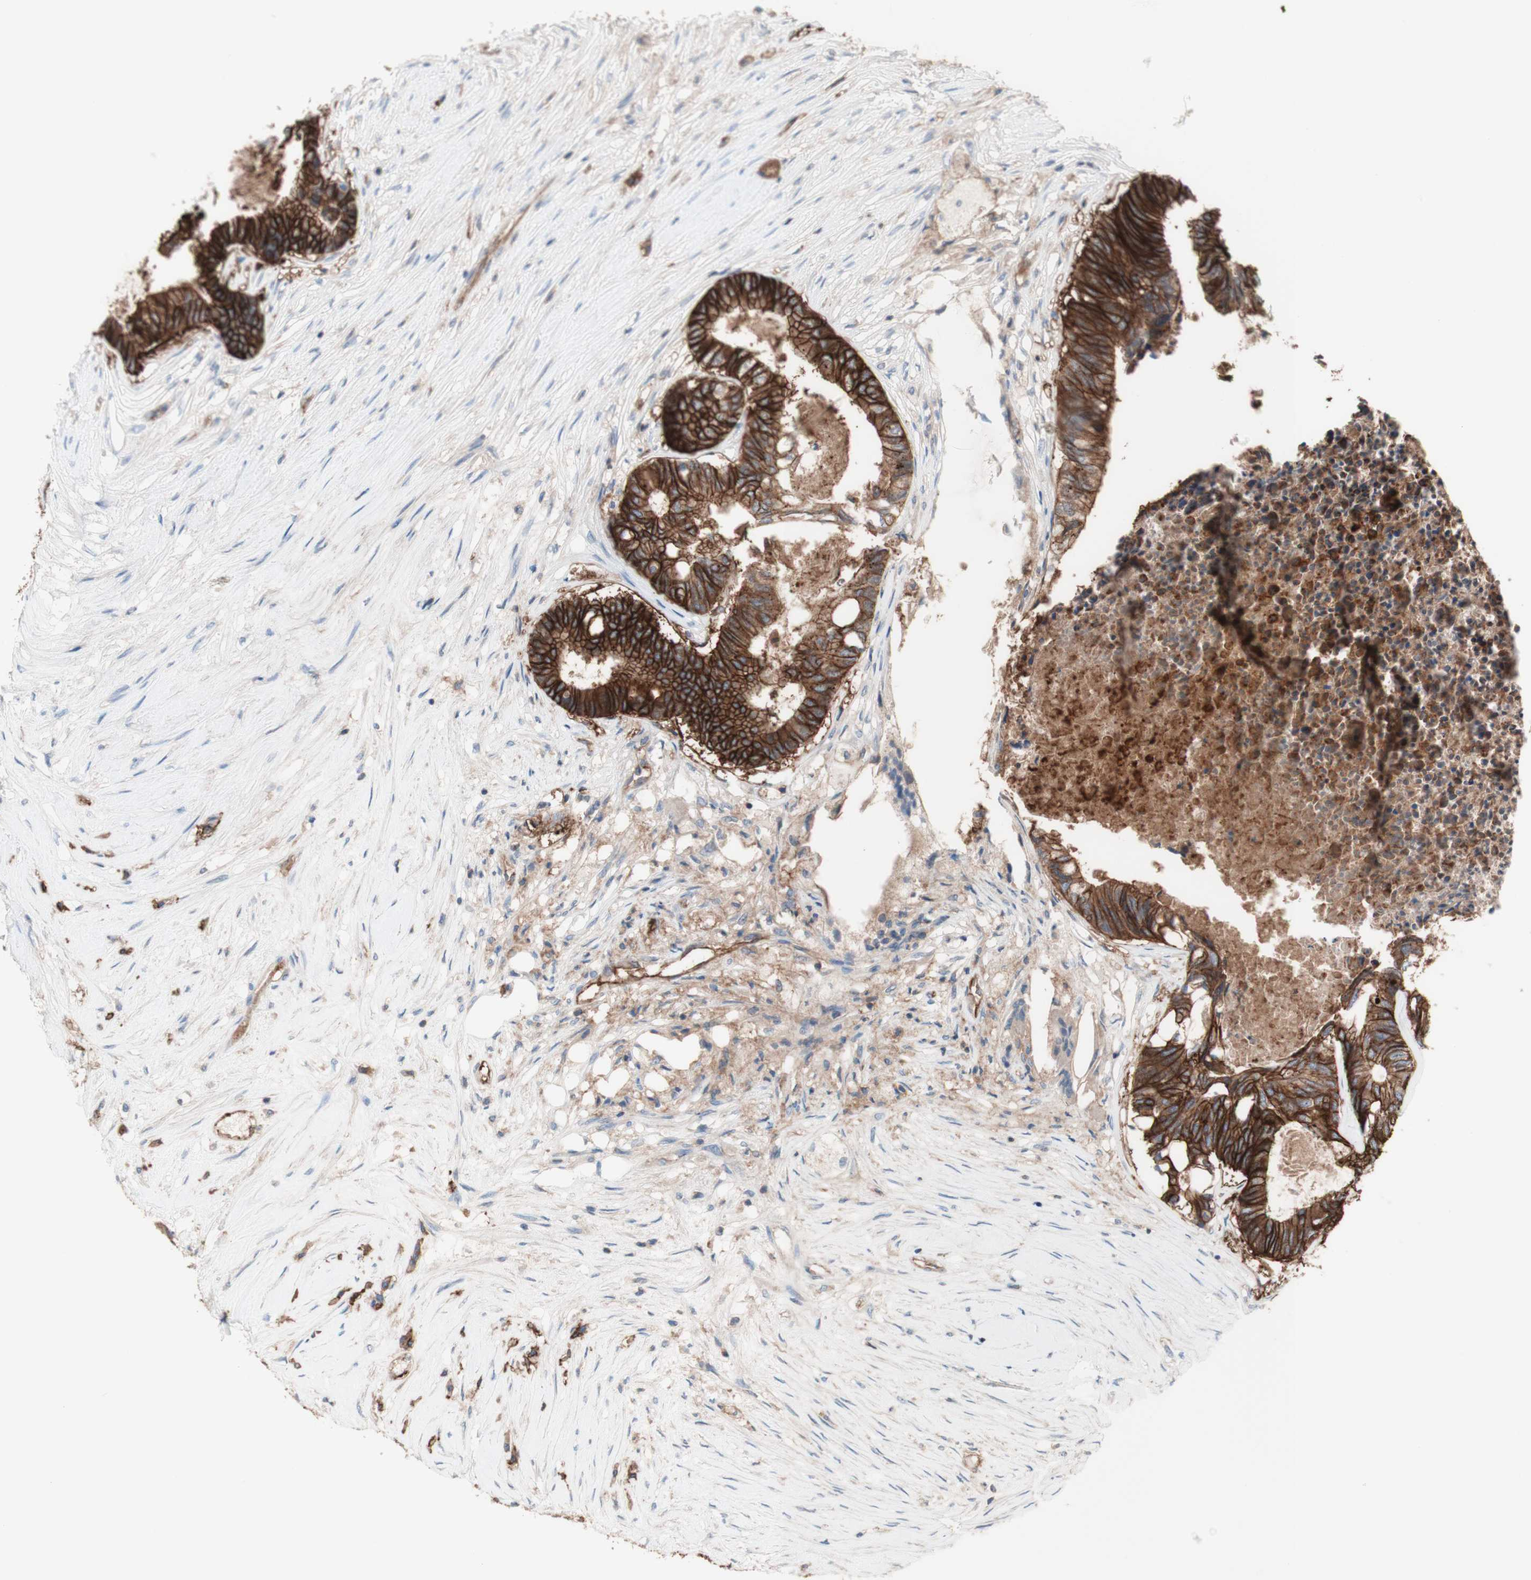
{"staining": {"intensity": "strong", "quantity": ">75%", "location": "cytoplasmic/membranous"}, "tissue": "colorectal cancer", "cell_type": "Tumor cells", "image_type": "cancer", "snomed": [{"axis": "morphology", "description": "Adenocarcinoma, NOS"}, {"axis": "topography", "description": "Rectum"}], "caption": "Immunohistochemical staining of colorectal adenocarcinoma displays high levels of strong cytoplasmic/membranous protein expression in approximately >75% of tumor cells. Immunohistochemistry stains the protein in brown and the nuclei are stained blue.", "gene": "CD46", "patient": {"sex": "male", "age": 63}}